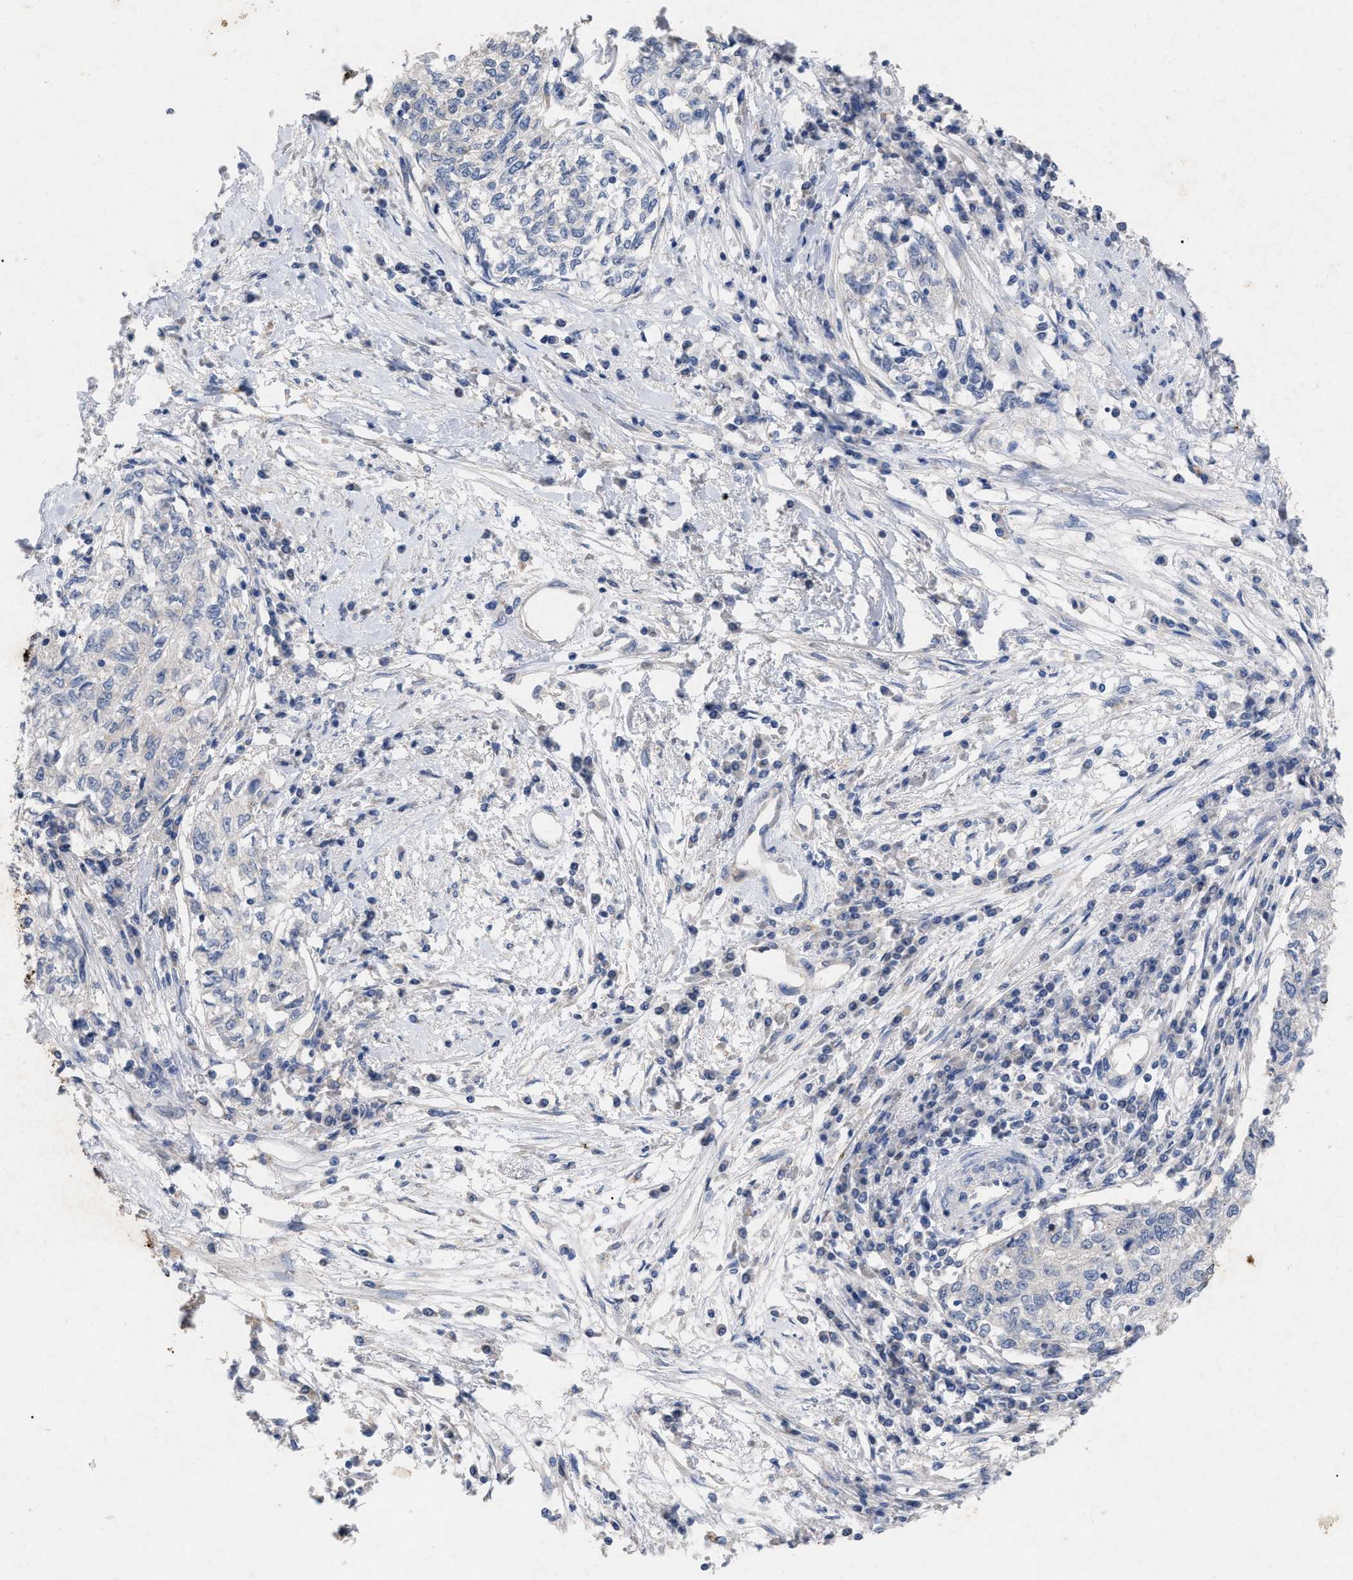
{"staining": {"intensity": "negative", "quantity": "none", "location": "none"}, "tissue": "cervical cancer", "cell_type": "Tumor cells", "image_type": "cancer", "snomed": [{"axis": "morphology", "description": "Squamous cell carcinoma, NOS"}, {"axis": "topography", "description": "Cervix"}], "caption": "Cervical cancer was stained to show a protein in brown. There is no significant staining in tumor cells.", "gene": "VIP", "patient": {"sex": "female", "age": 57}}